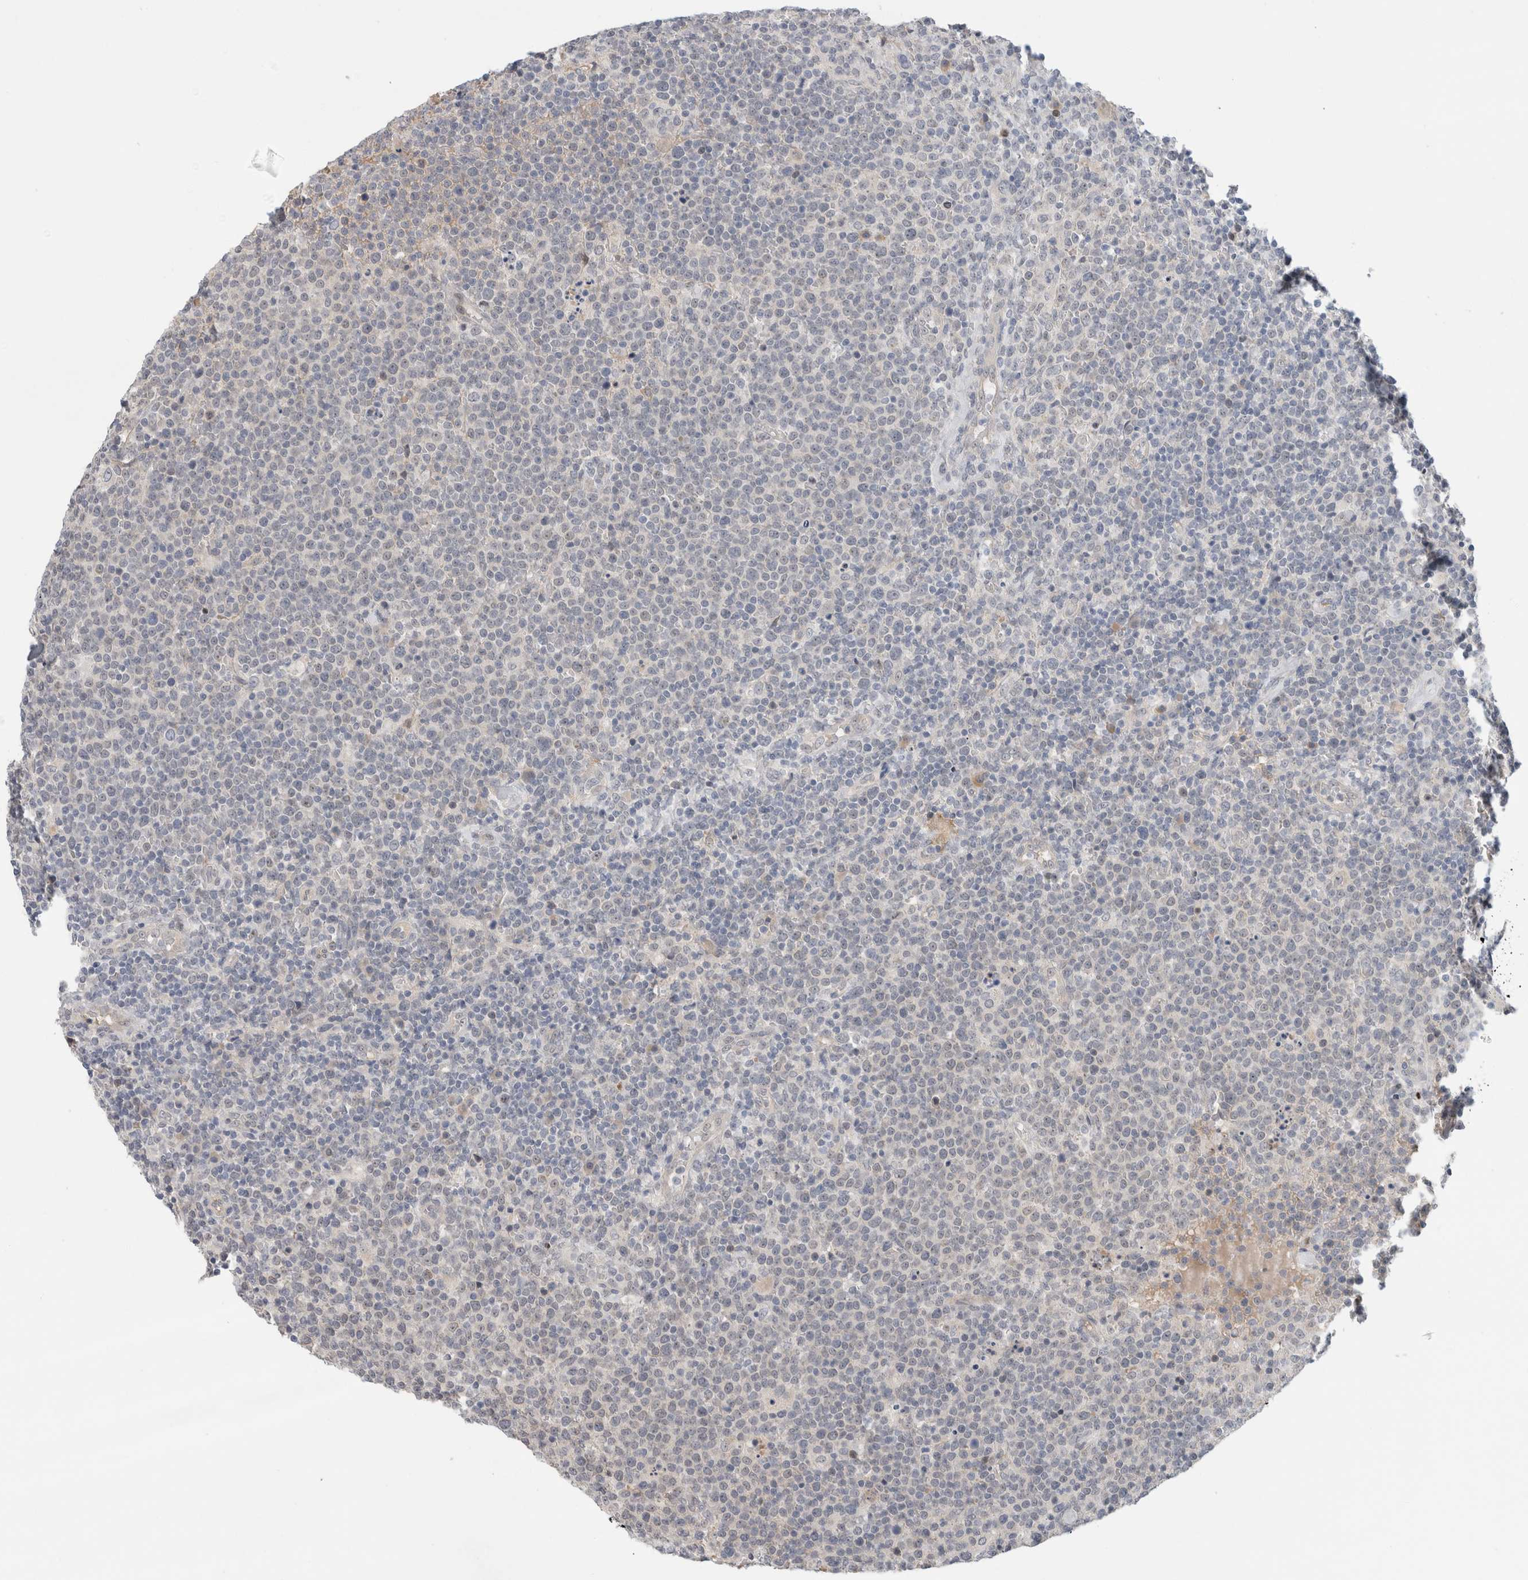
{"staining": {"intensity": "negative", "quantity": "none", "location": "none"}, "tissue": "lymphoma", "cell_type": "Tumor cells", "image_type": "cancer", "snomed": [{"axis": "morphology", "description": "Malignant lymphoma, non-Hodgkin's type, High grade"}, {"axis": "topography", "description": "Lymph node"}], "caption": "IHC of human lymphoma exhibits no positivity in tumor cells. The staining was performed using DAB (3,3'-diaminobenzidine) to visualize the protein expression in brown, while the nuclei were stained in blue with hematoxylin (Magnification: 20x).", "gene": "HCN3", "patient": {"sex": "male", "age": 61}}